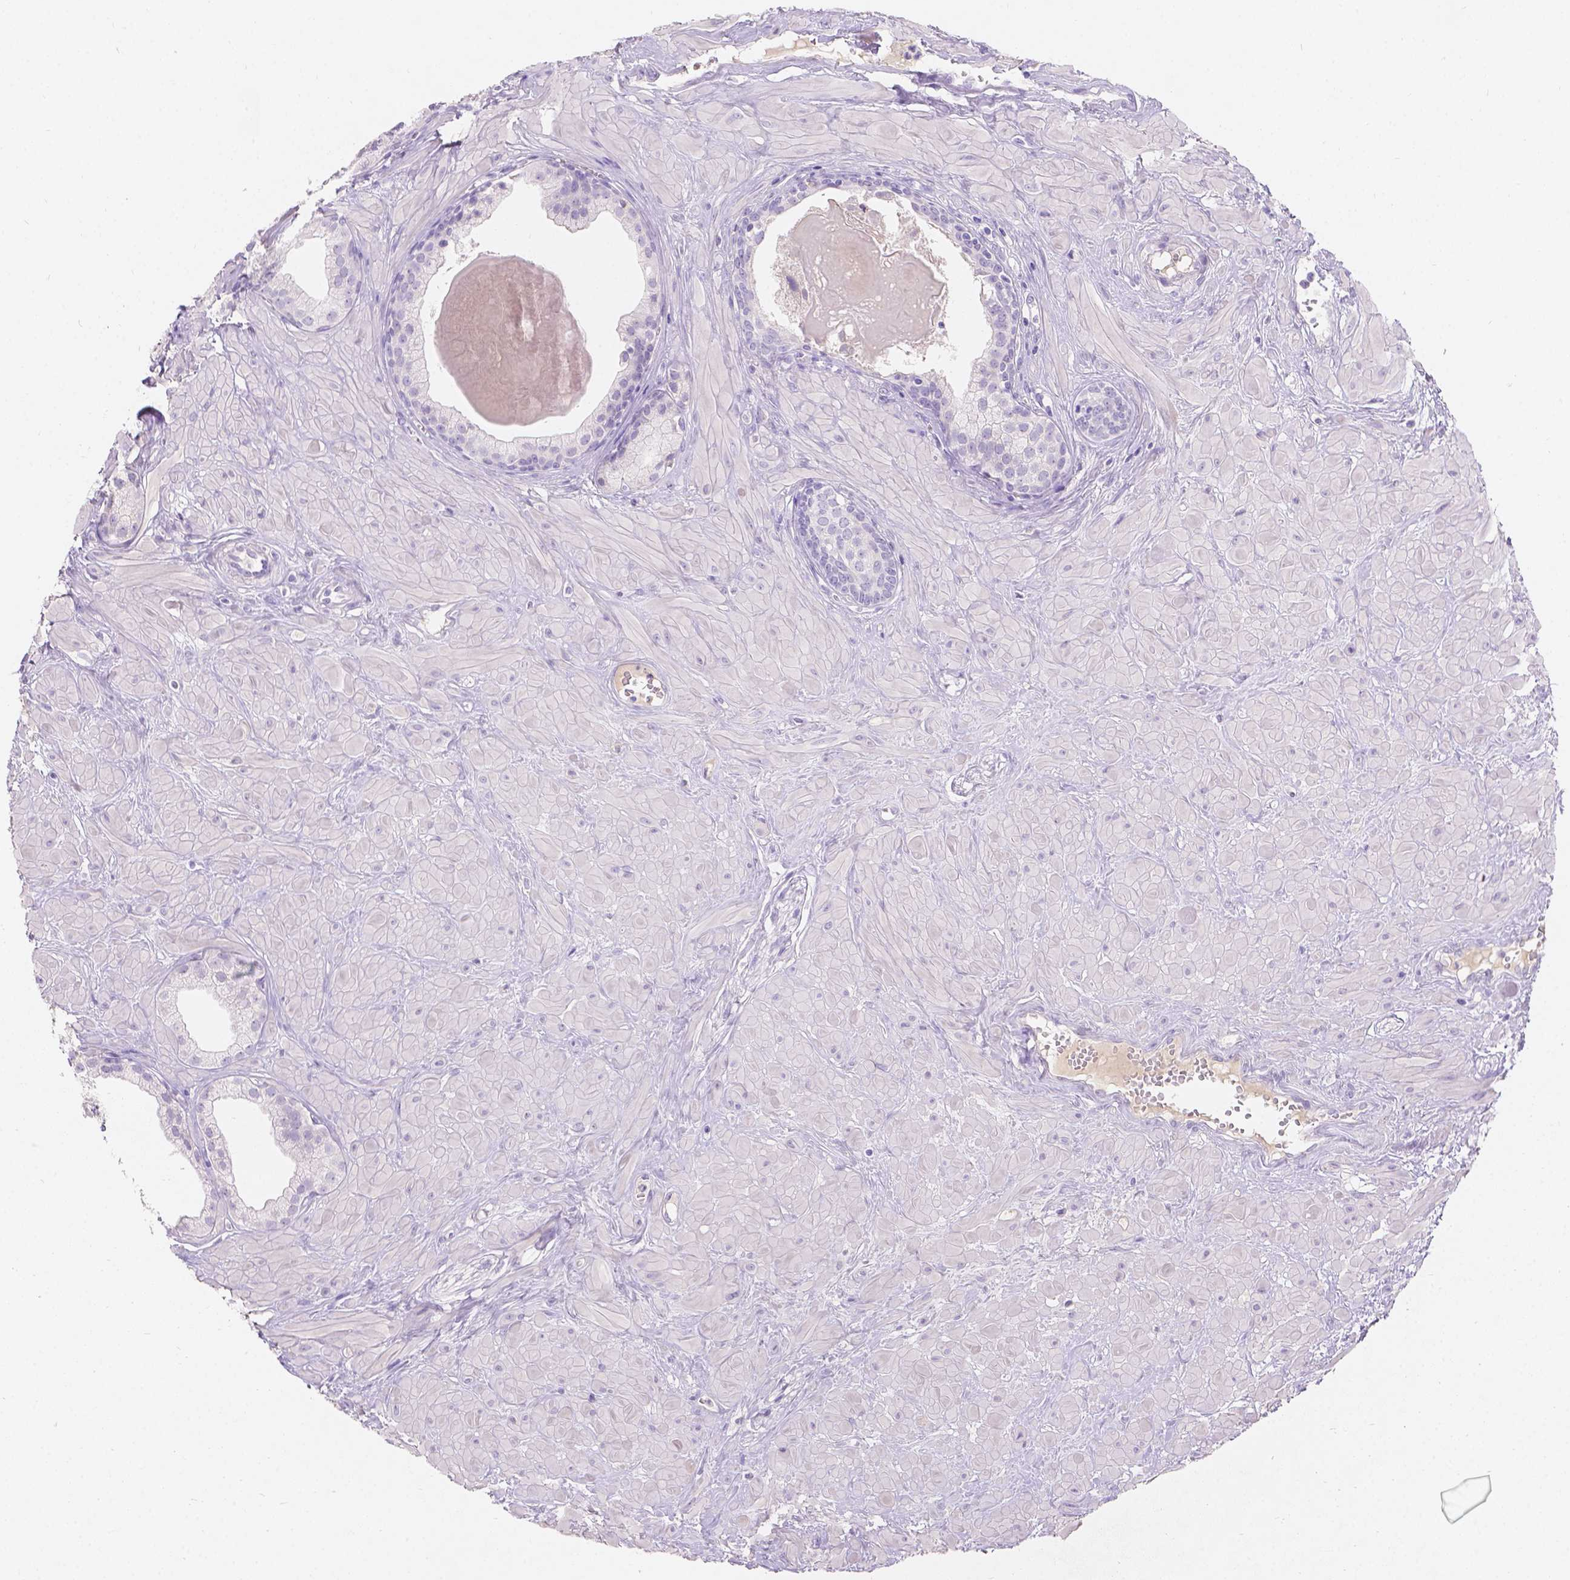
{"staining": {"intensity": "negative", "quantity": "none", "location": "none"}, "tissue": "prostate", "cell_type": "Glandular cells", "image_type": "normal", "snomed": [{"axis": "morphology", "description": "Normal tissue, NOS"}, {"axis": "topography", "description": "Prostate"}], "caption": "An immunohistochemistry image of unremarkable prostate is shown. There is no staining in glandular cells of prostate. (Brightfield microscopy of DAB immunohistochemistry at high magnification).", "gene": "GAL3ST2", "patient": {"sex": "male", "age": 48}}